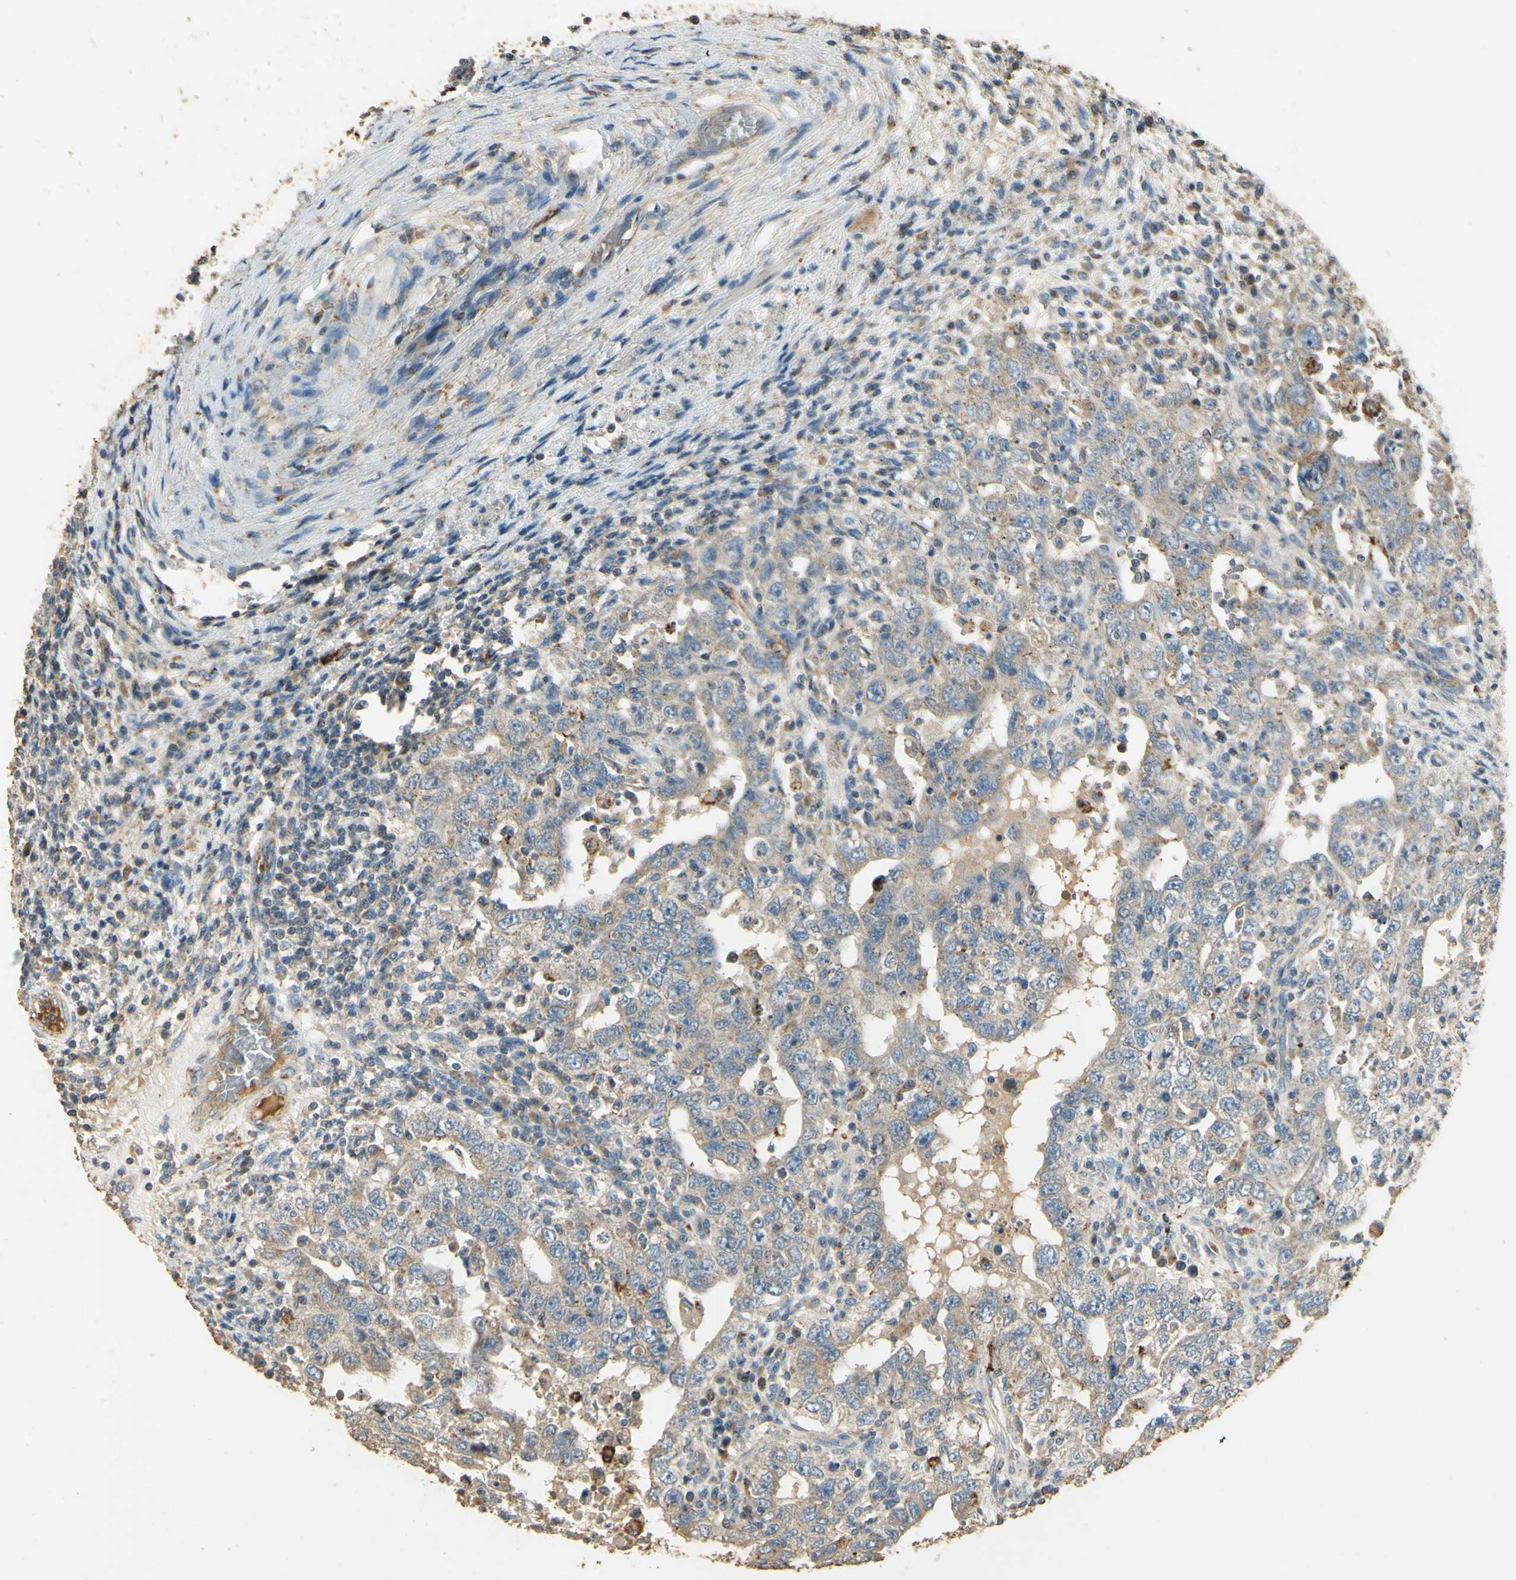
{"staining": {"intensity": "negative", "quantity": "none", "location": "none"}, "tissue": "testis cancer", "cell_type": "Tumor cells", "image_type": "cancer", "snomed": [{"axis": "morphology", "description": "Carcinoma, Embryonal, NOS"}, {"axis": "topography", "description": "Testis"}], "caption": "Immunohistochemical staining of human testis cancer exhibits no significant staining in tumor cells.", "gene": "ARHGEF17", "patient": {"sex": "male", "age": 26}}